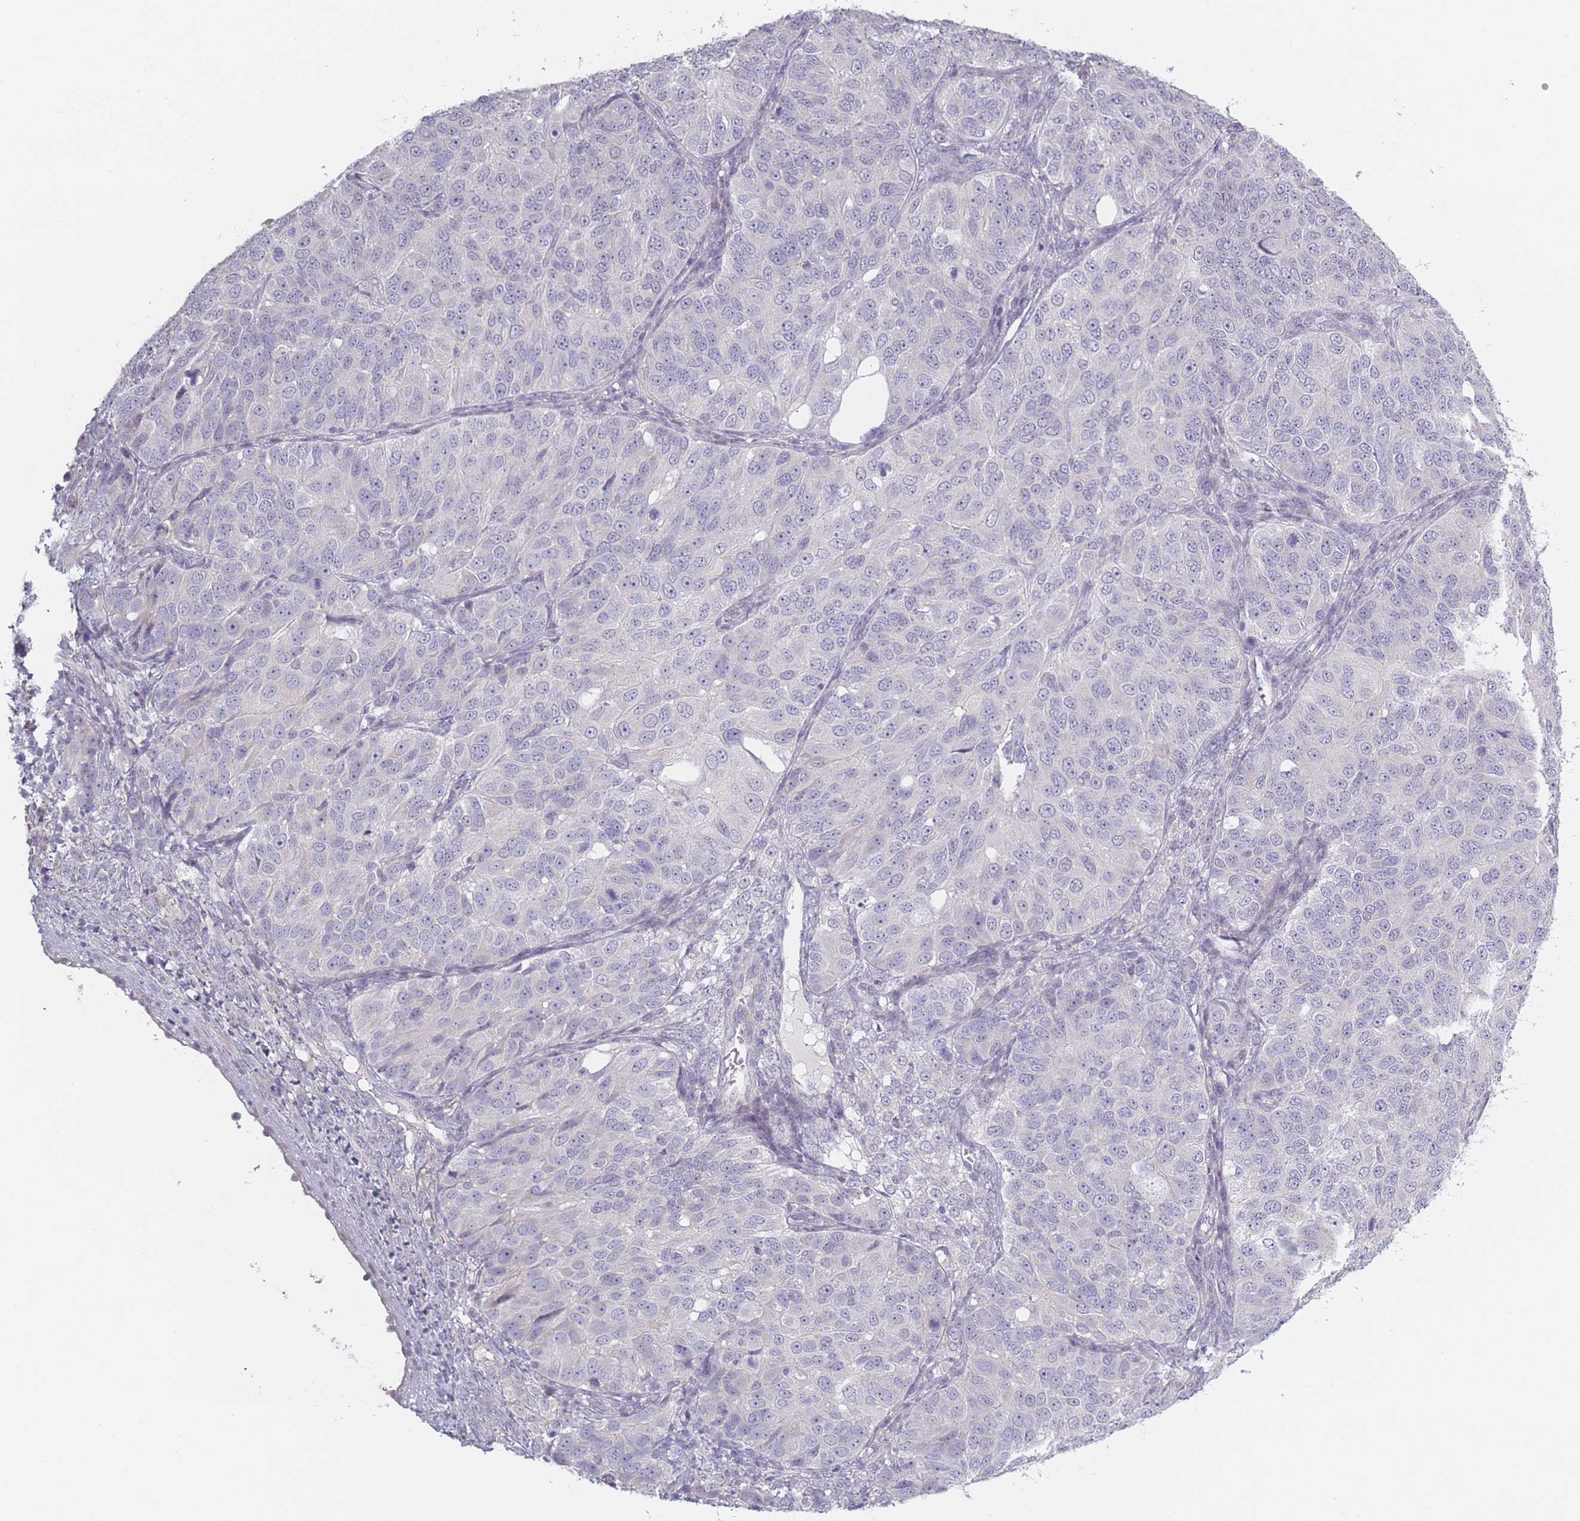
{"staining": {"intensity": "negative", "quantity": "none", "location": "none"}, "tissue": "ovarian cancer", "cell_type": "Tumor cells", "image_type": "cancer", "snomed": [{"axis": "morphology", "description": "Carcinoma, endometroid"}, {"axis": "topography", "description": "Ovary"}], "caption": "Tumor cells show no significant positivity in ovarian cancer.", "gene": "RASL10B", "patient": {"sex": "female", "age": 51}}